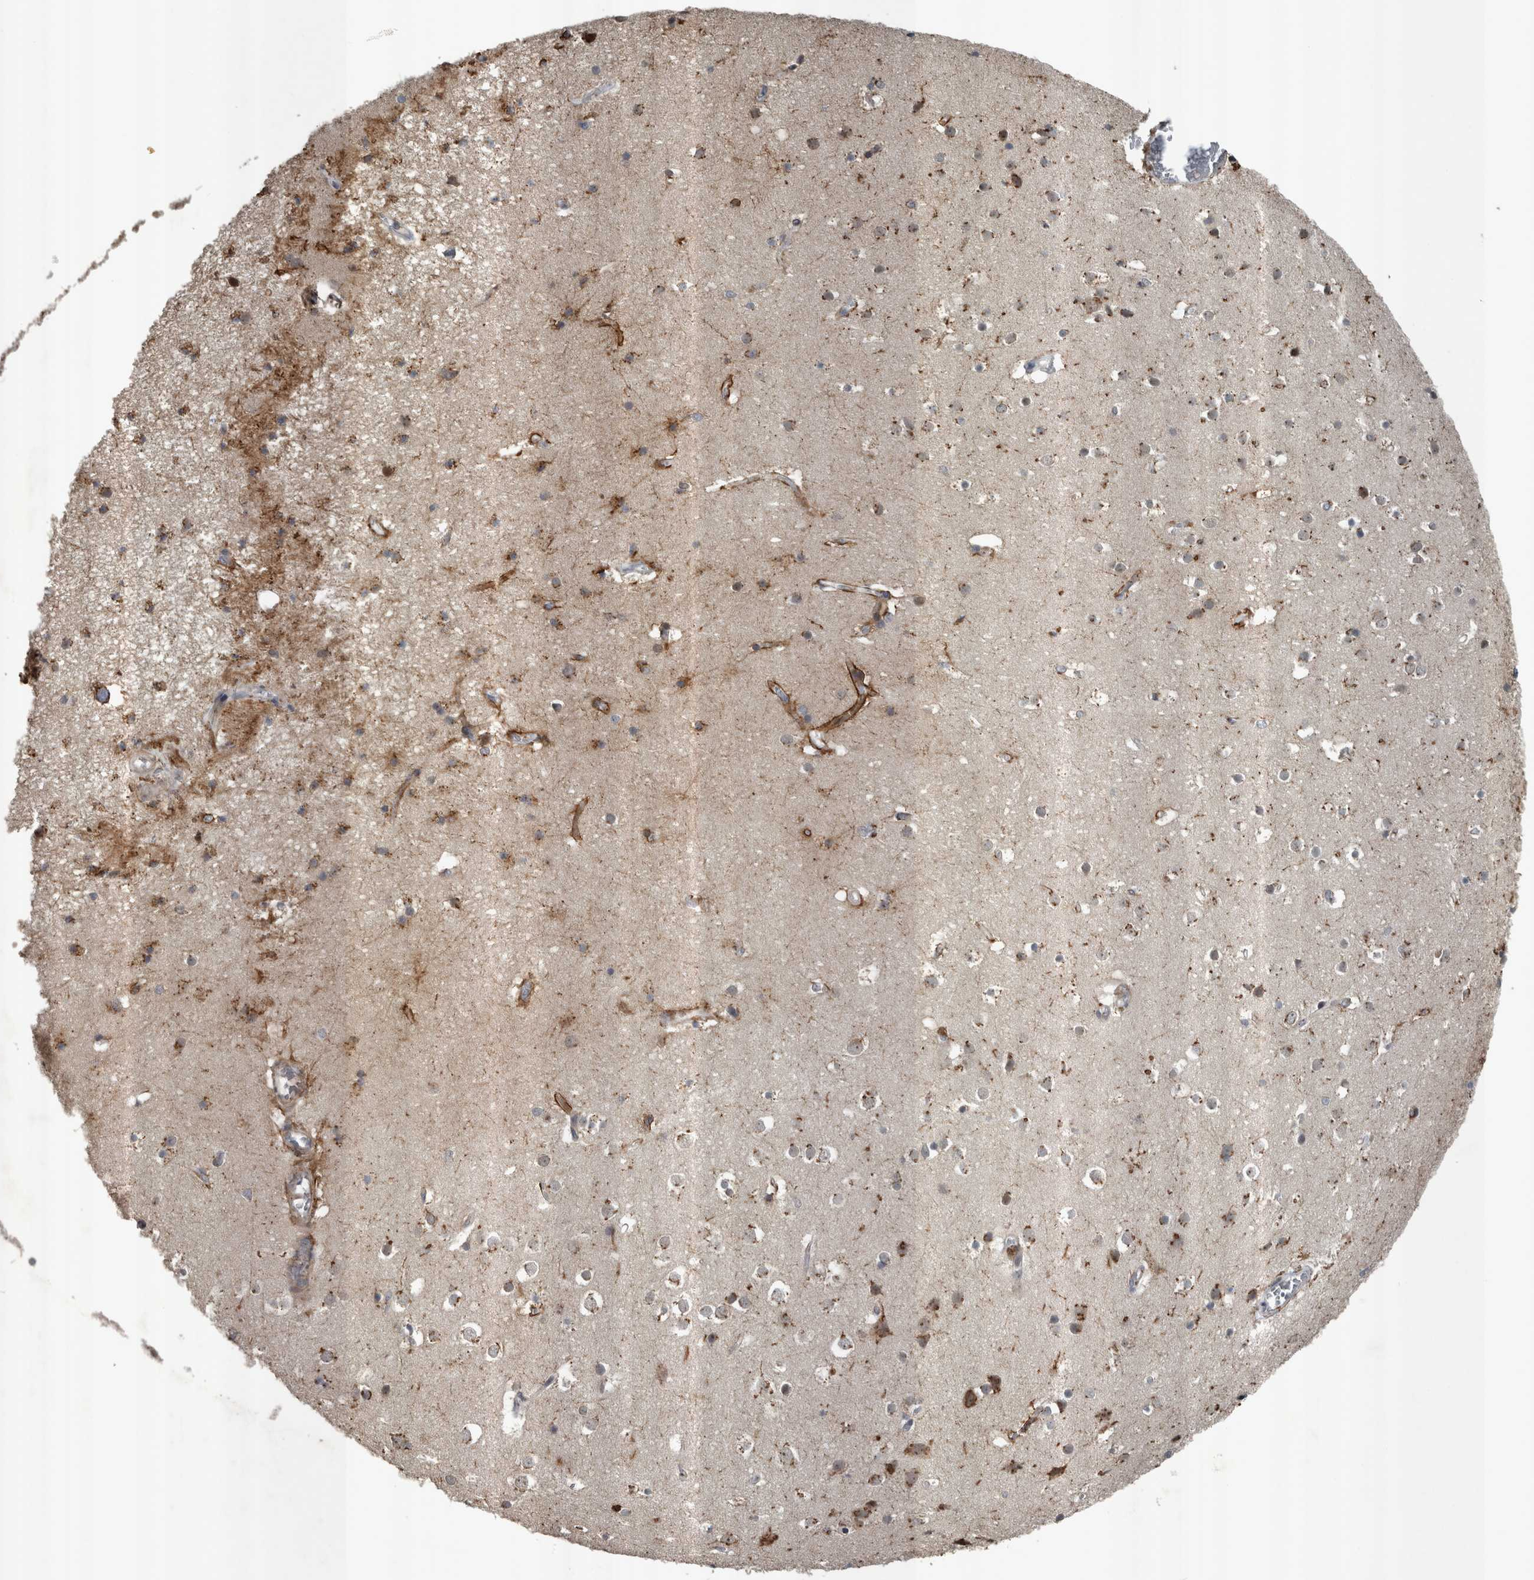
{"staining": {"intensity": "strong", "quantity": ">75%", "location": "cytoplasmic/membranous"}, "tissue": "cerebral cortex", "cell_type": "Endothelial cells", "image_type": "normal", "snomed": [{"axis": "morphology", "description": "Normal tissue, NOS"}, {"axis": "topography", "description": "Cerebral cortex"}], "caption": "IHC of benign human cerebral cortex shows high levels of strong cytoplasmic/membranous expression in approximately >75% of endothelial cells. (brown staining indicates protein expression, while blue staining denotes nuclei).", "gene": "ZNF345", "patient": {"sex": "male", "age": 54}}